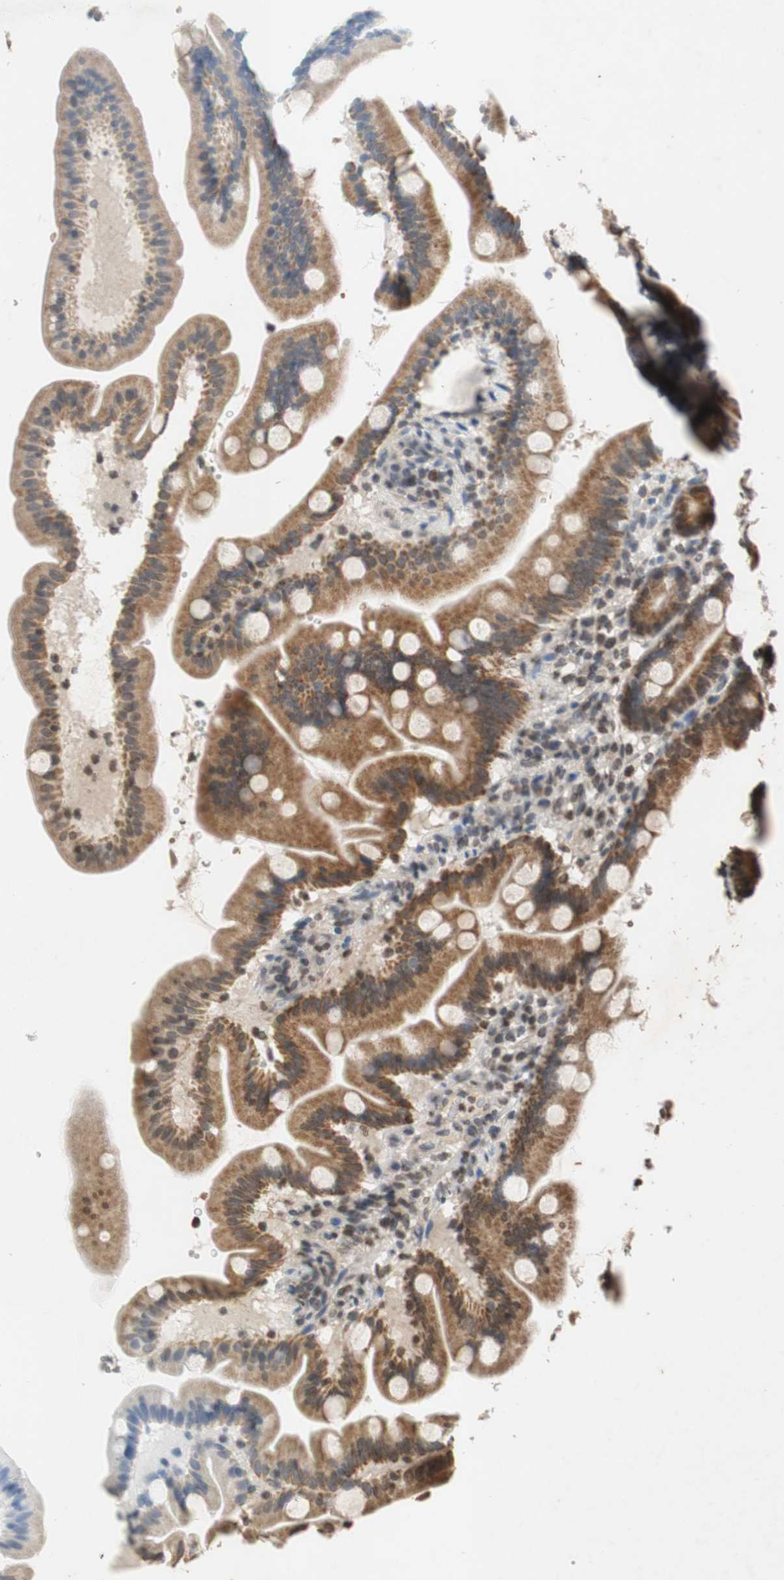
{"staining": {"intensity": "moderate", "quantity": ">75%", "location": "cytoplasmic/membranous"}, "tissue": "duodenum", "cell_type": "Glandular cells", "image_type": "normal", "snomed": [{"axis": "morphology", "description": "Normal tissue, NOS"}, {"axis": "topography", "description": "Duodenum"}], "caption": "Duodenum stained for a protein (brown) reveals moderate cytoplasmic/membranous positive expression in about >75% of glandular cells.", "gene": "MCM6", "patient": {"sex": "male", "age": 54}}